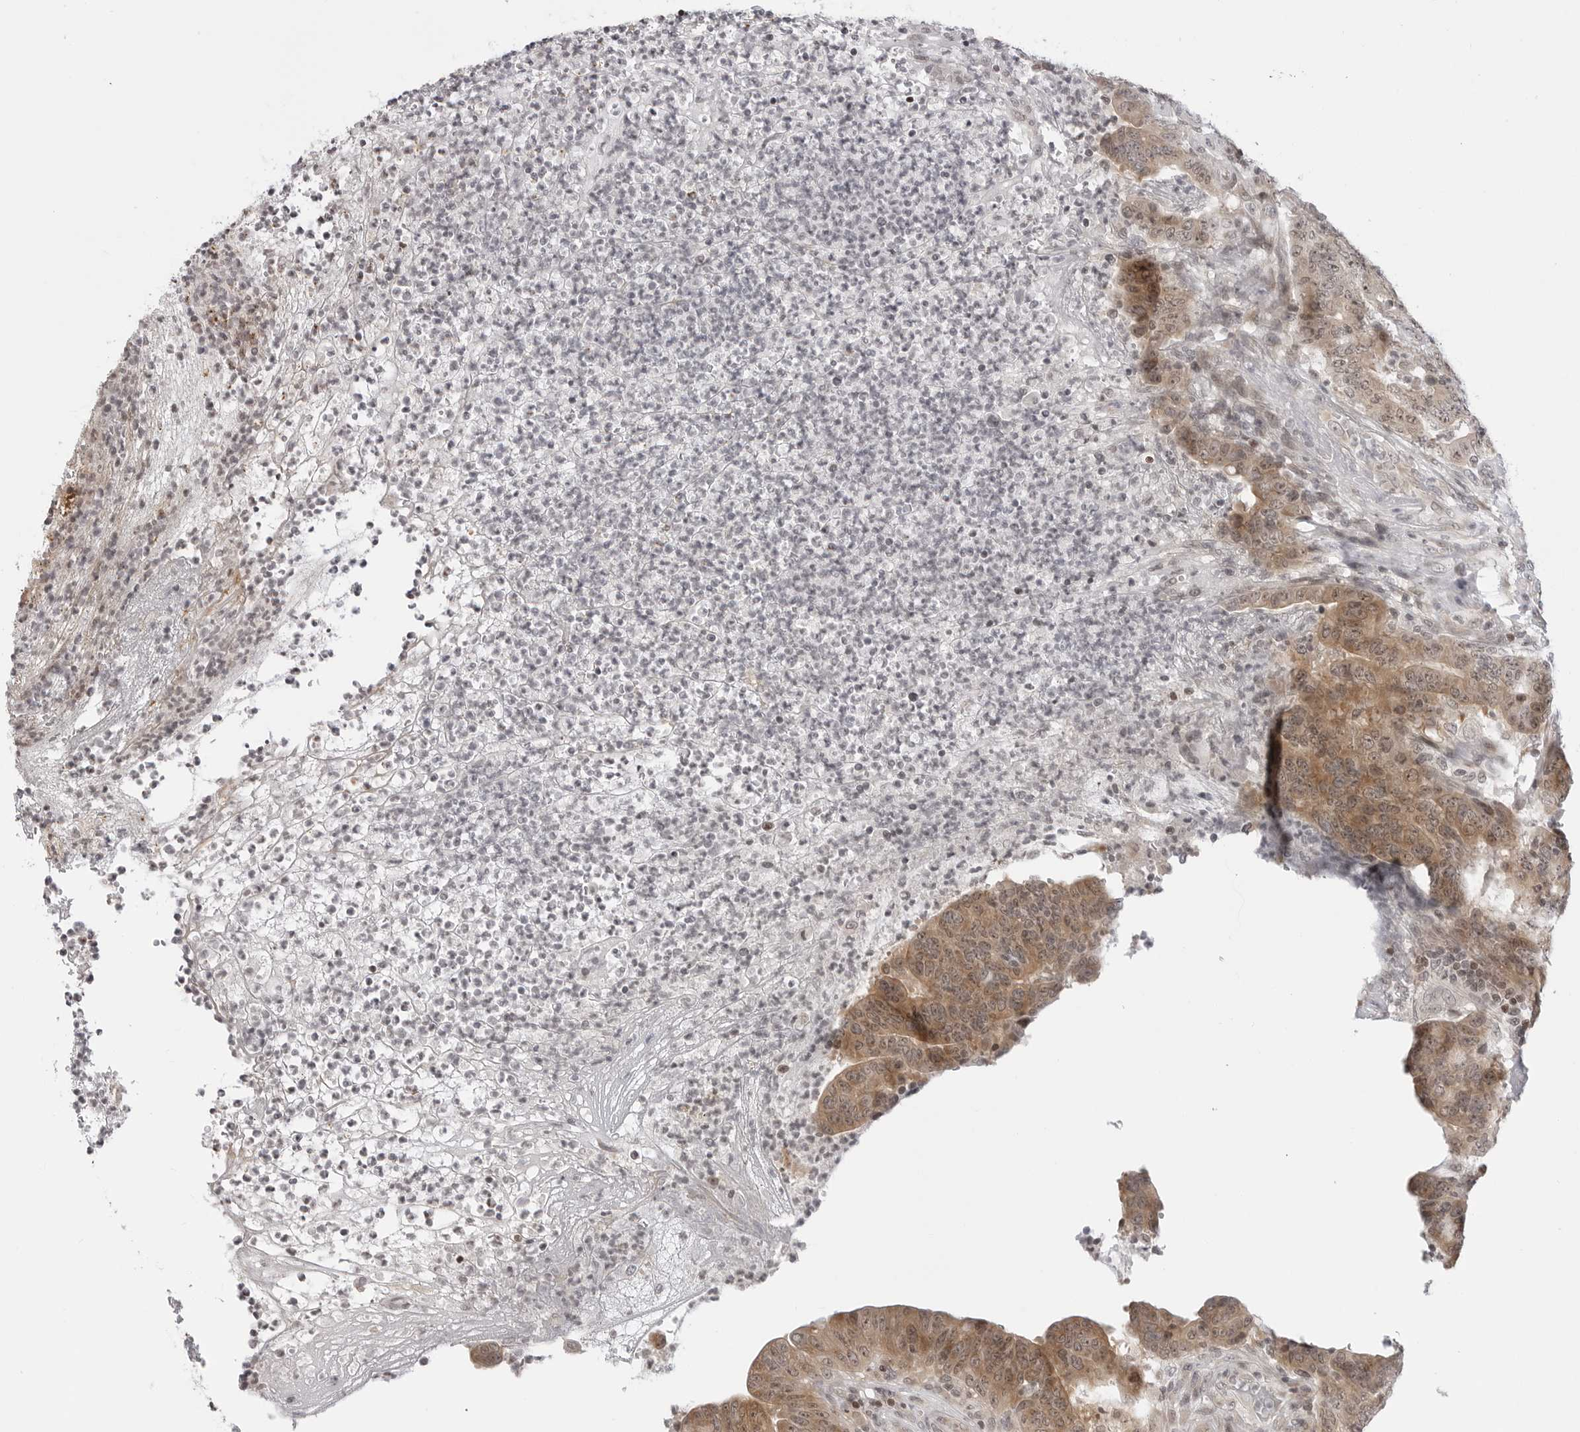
{"staining": {"intensity": "moderate", "quantity": ">75%", "location": "cytoplasmic/membranous,nuclear"}, "tissue": "colorectal cancer", "cell_type": "Tumor cells", "image_type": "cancer", "snomed": [{"axis": "morphology", "description": "Normal tissue, NOS"}, {"axis": "morphology", "description": "Adenocarcinoma, NOS"}, {"axis": "topography", "description": "Colon"}], "caption": "Immunohistochemical staining of human colorectal cancer displays medium levels of moderate cytoplasmic/membranous and nuclear protein staining in approximately >75% of tumor cells. The staining was performed using DAB, with brown indicating positive protein expression. Nuclei are stained blue with hematoxylin.", "gene": "C8orf33", "patient": {"sex": "female", "age": 75}}